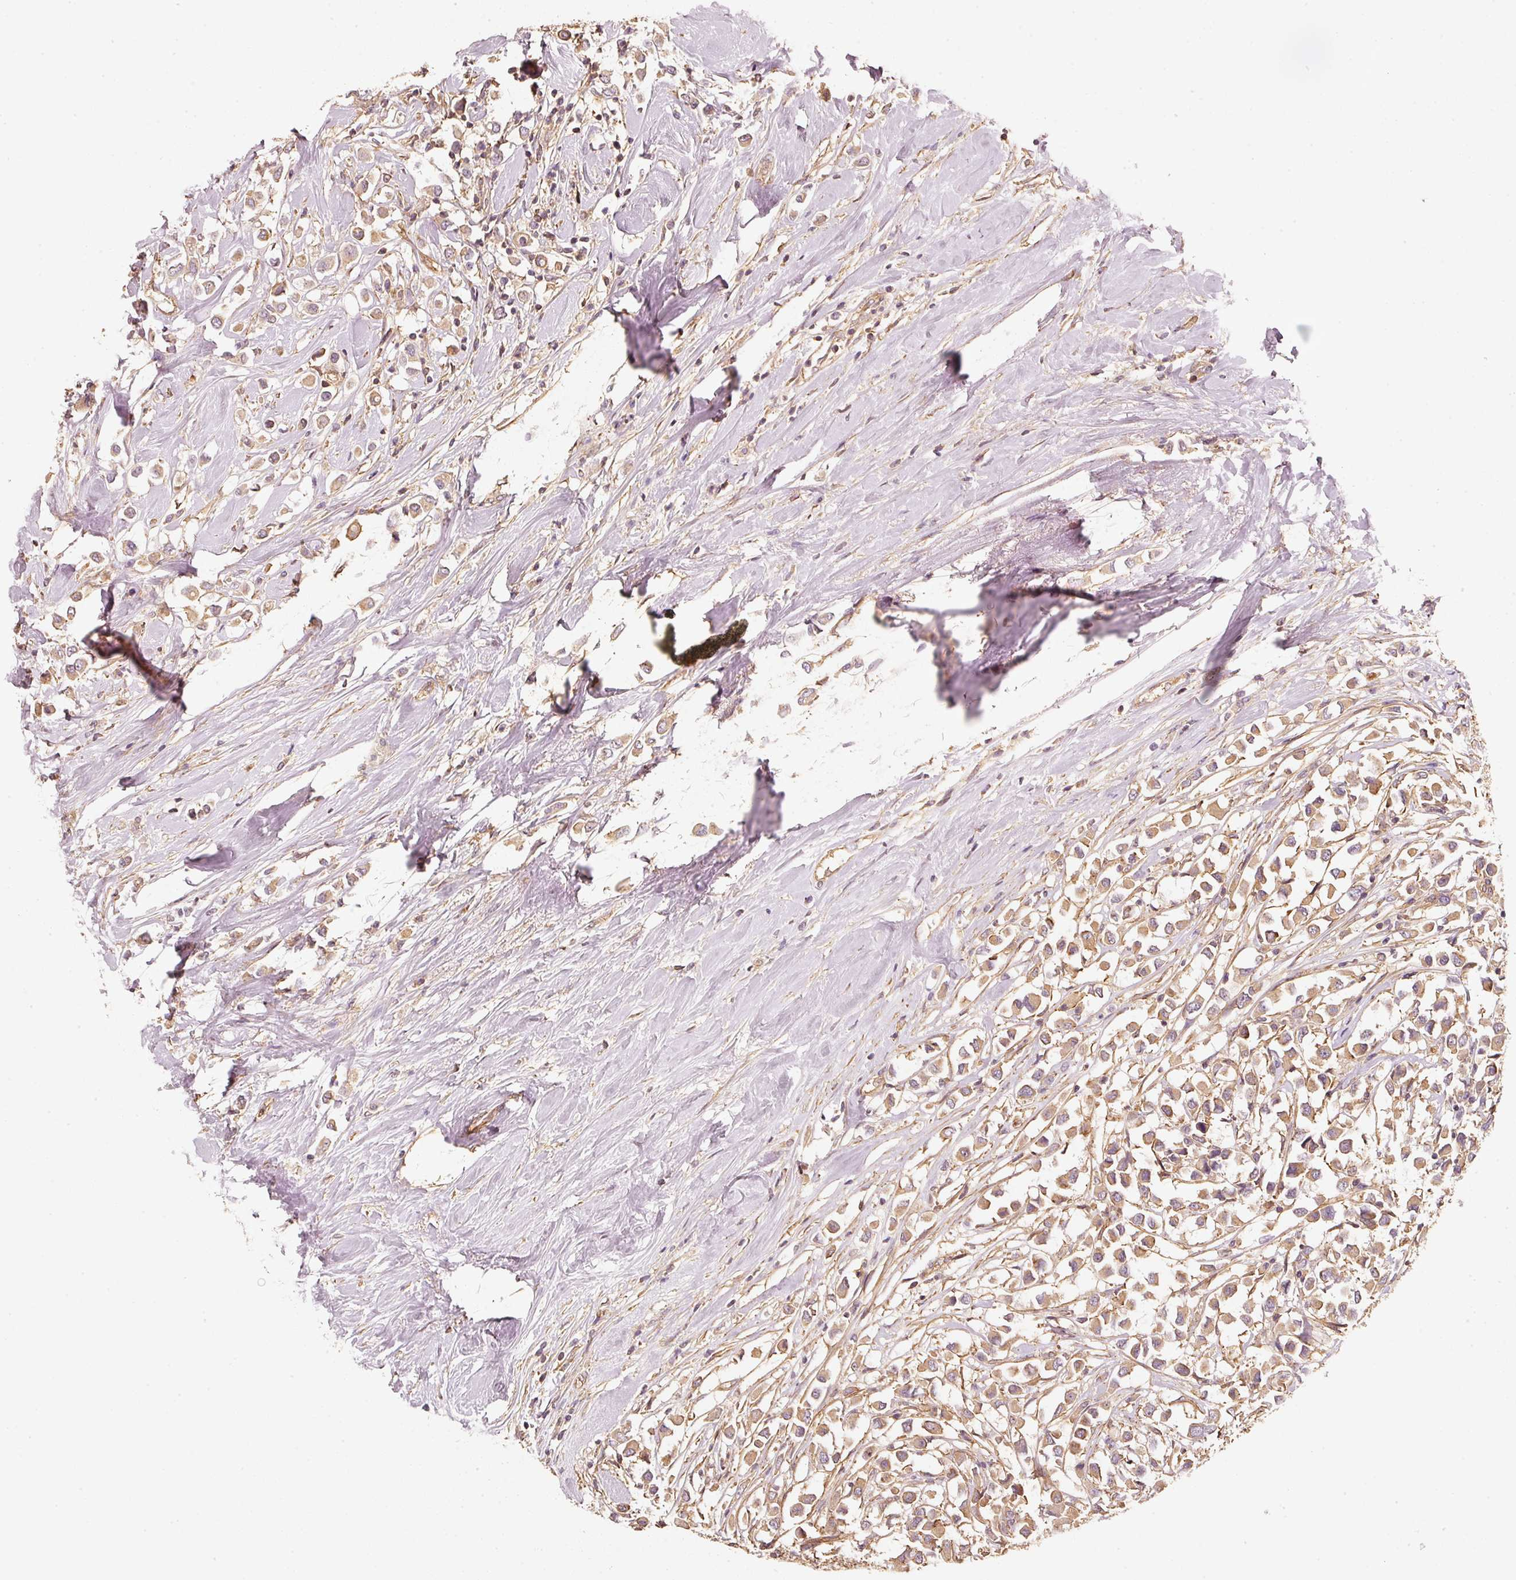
{"staining": {"intensity": "moderate", "quantity": ">75%", "location": "cytoplasmic/membranous"}, "tissue": "breast cancer", "cell_type": "Tumor cells", "image_type": "cancer", "snomed": [{"axis": "morphology", "description": "Duct carcinoma"}, {"axis": "topography", "description": "Breast"}], "caption": "A micrograph of intraductal carcinoma (breast) stained for a protein exhibits moderate cytoplasmic/membranous brown staining in tumor cells. (DAB (3,3'-diaminobenzidine) = brown stain, brightfield microscopy at high magnification).", "gene": "CEP95", "patient": {"sex": "female", "age": 61}}